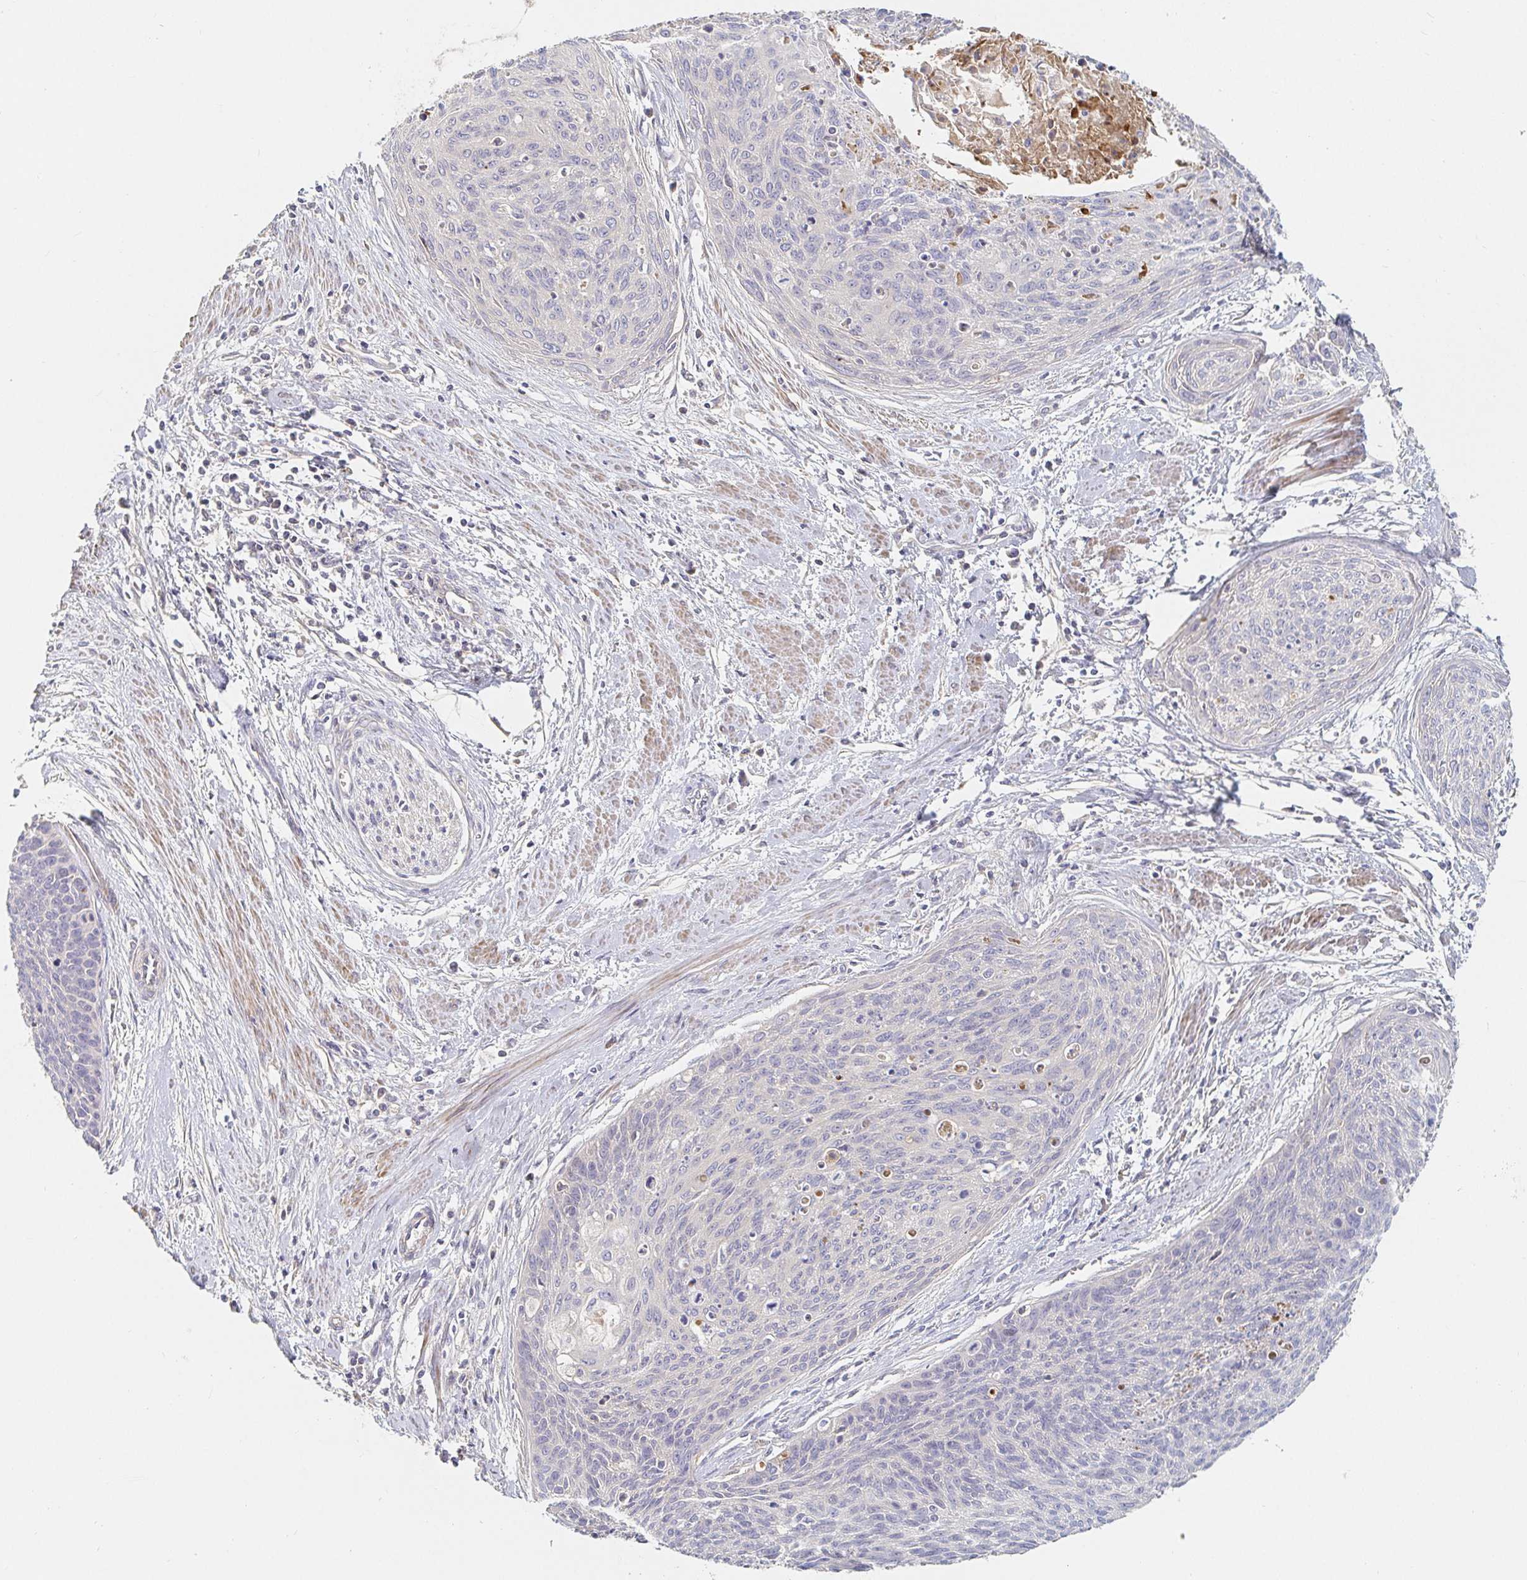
{"staining": {"intensity": "negative", "quantity": "none", "location": "none"}, "tissue": "cervical cancer", "cell_type": "Tumor cells", "image_type": "cancer", "snomed": [{"axis": "morphology", "description": "Squamous cell carcinoma, NOS"}, {"axis": "topography", "description": "Cervix"}], "caption": "This is a photomicrograph of IHC staining of cervical cancer, which shows no staining in tumor cells.", "gene": "NME9", "patient": {"sex": "female", "age": 55}}